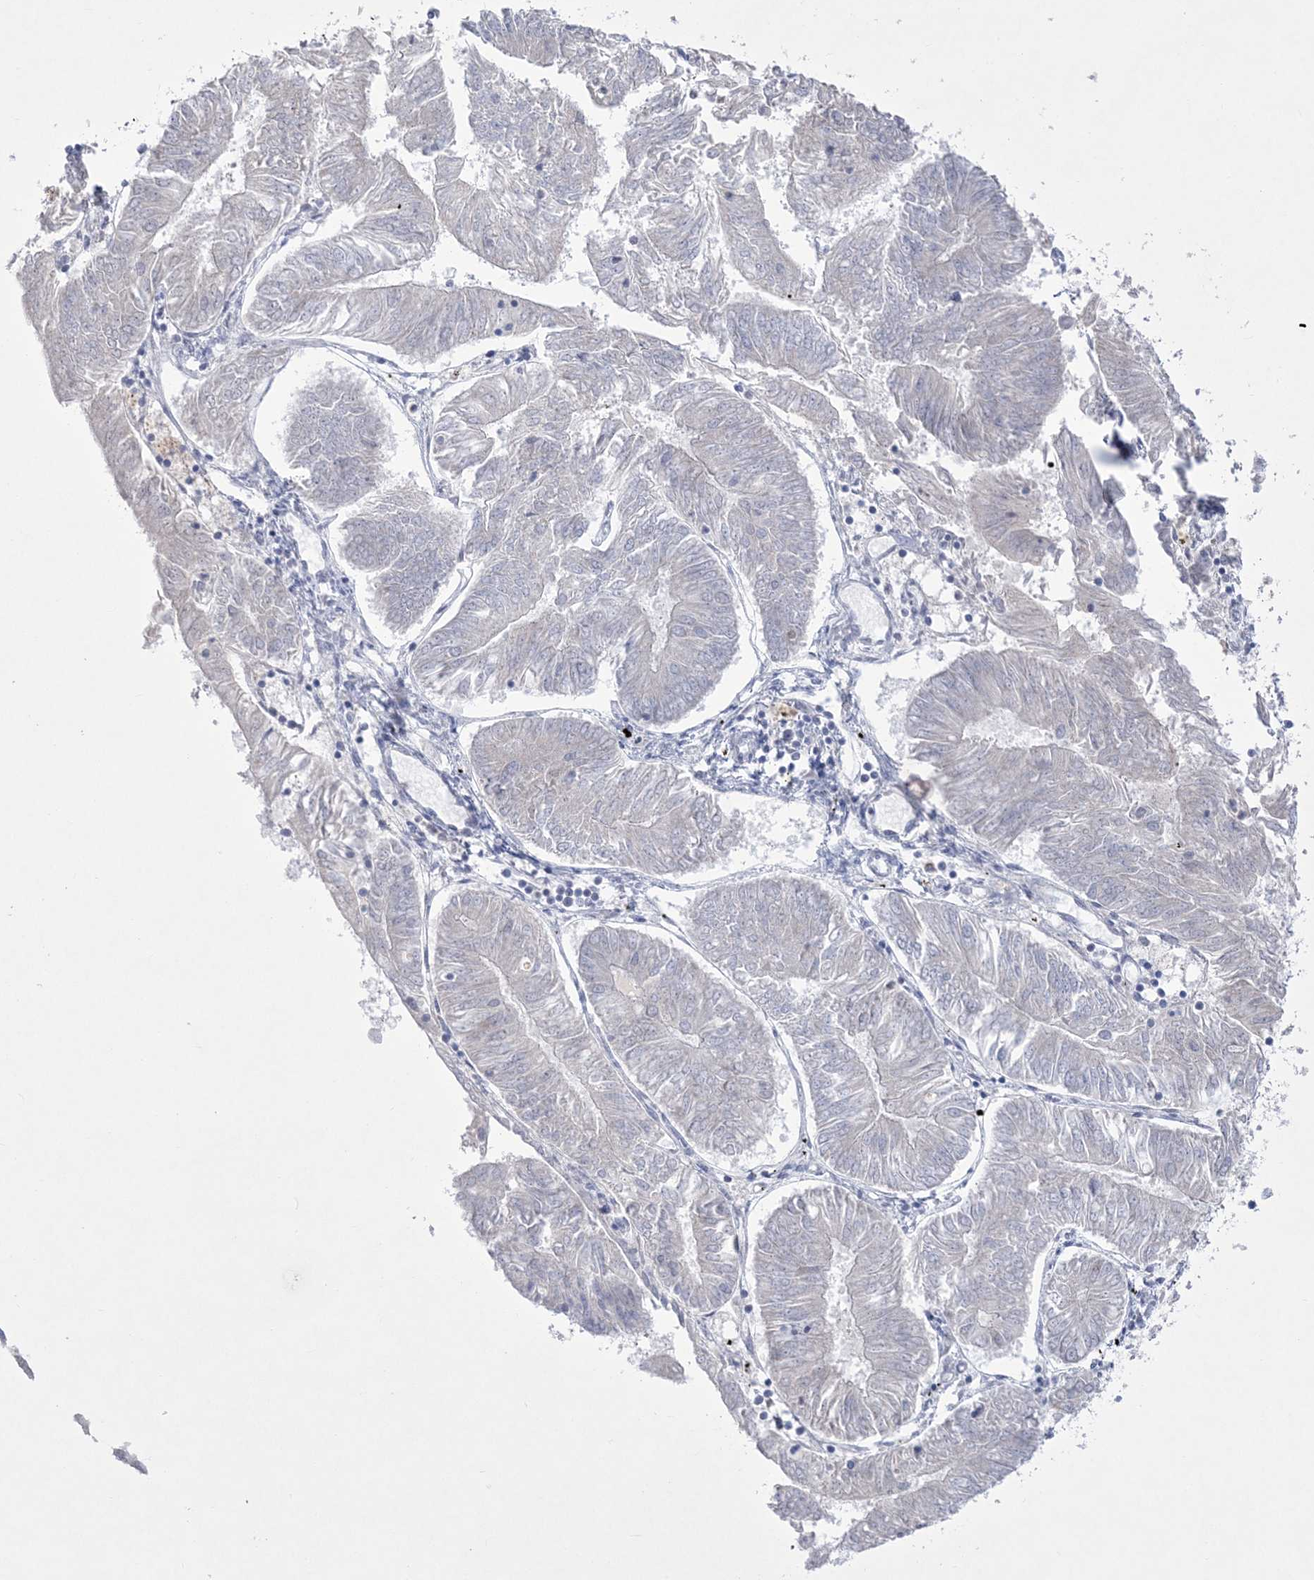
{"staining": {"intensity": "negative", "quantity": "none", "location": "none"}, "tissue": "endometrial cancer", "cell_type": "Tumor cells", "image_type": "cancer", "snomed": [{"axis": "morphology", "description": "Adenocarcinoma, NOS"}, {"axis": "topography", "description": "Endometrium"}], "caption": "Tumor cells are negative for brown protein staining in endometrial cancer.", "gene": "WDR27", "patient": {"sex": "female", "age": 58}}